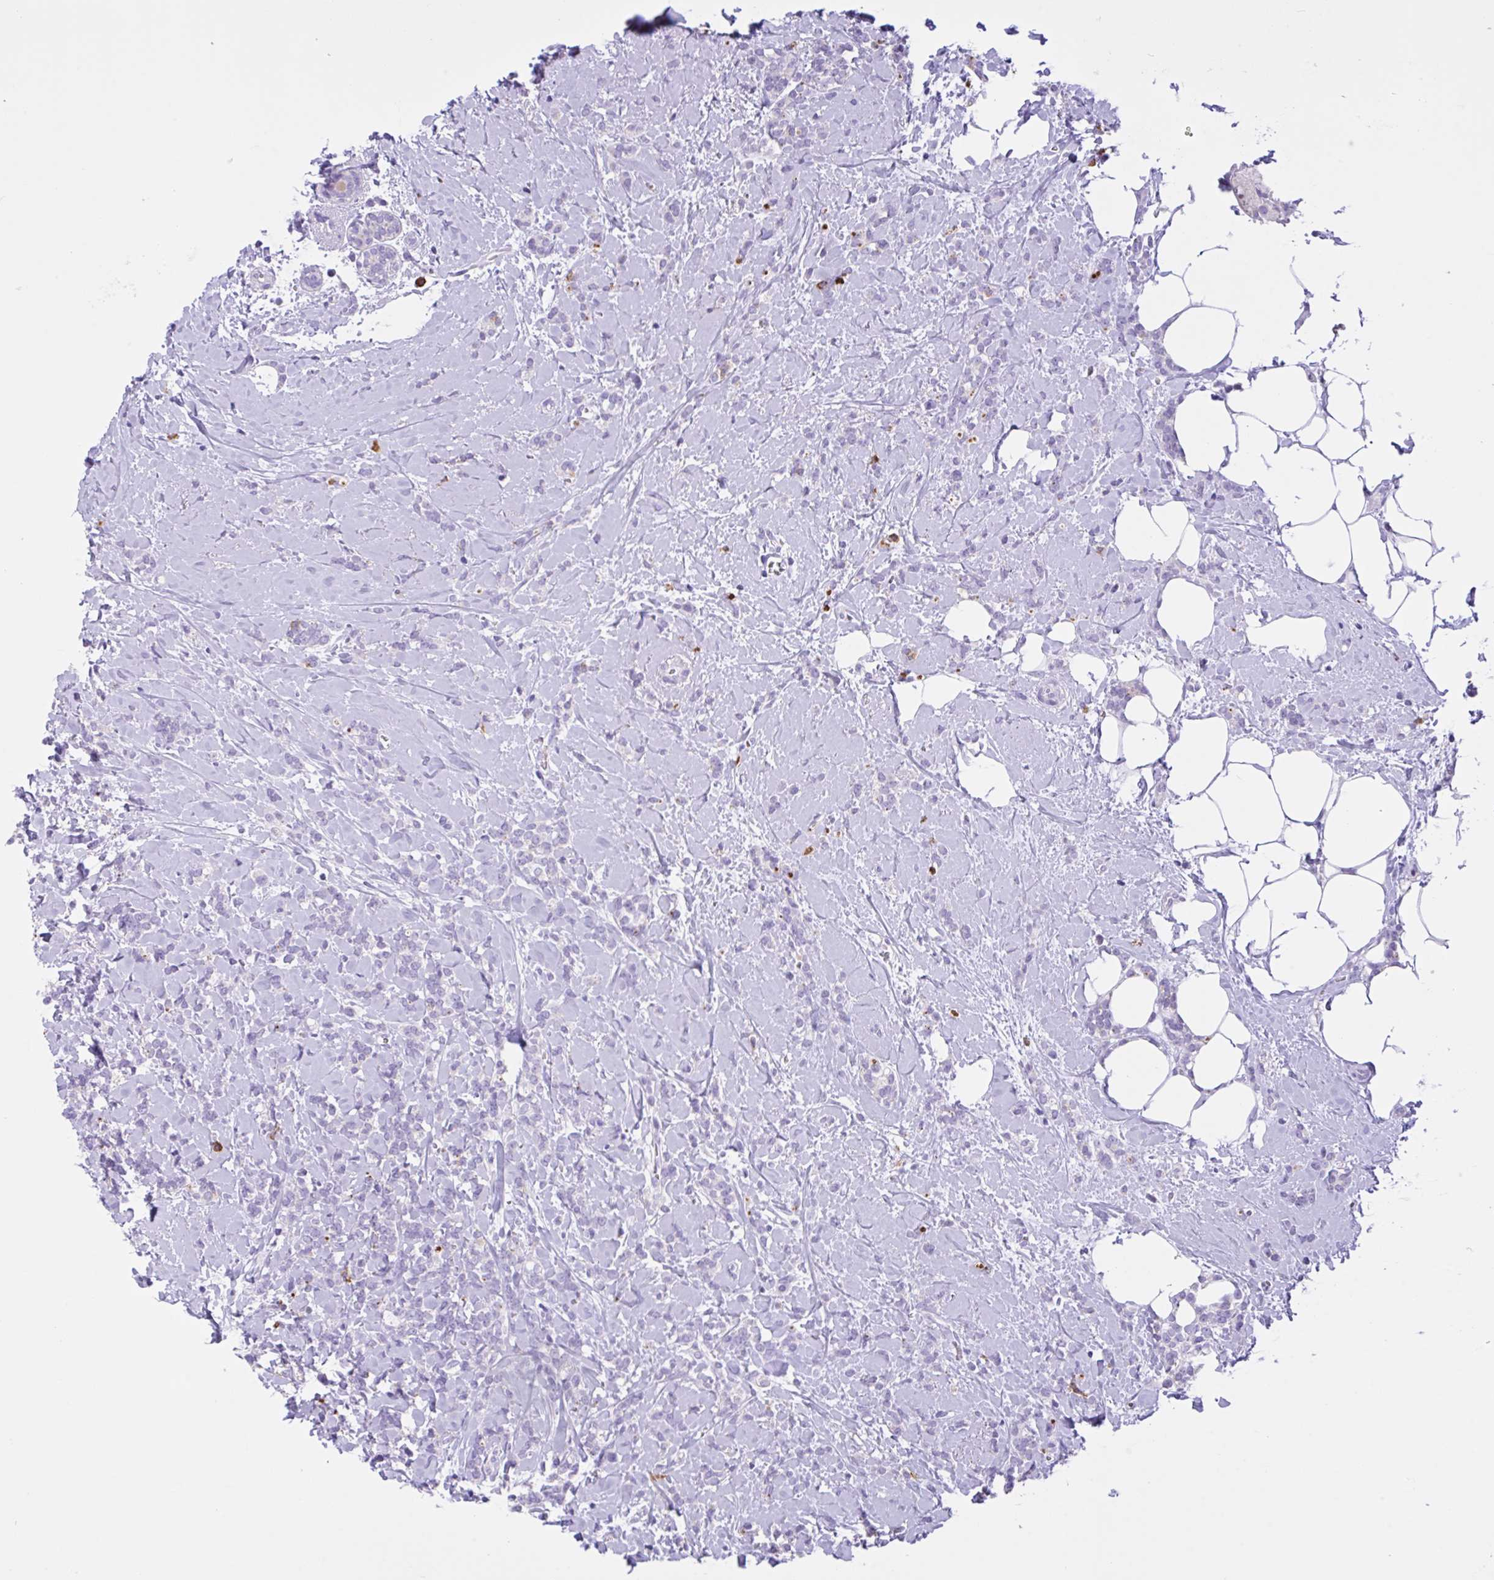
{"staining": {"intensity": "negative", "quantity": "none", "location": "none"}, "tissue": "breast cancer", "cell_type": "Tumor cells", "image_type": "cancer", "snomed": [{"axis": "morphology", "description": "Lobular carcinoma"}, {"axis": "topography", "description": "Breast"}], "caption": "Immunohistochemistry of breast cancer demonstrates no expression in tumor cells.", "gene": "CST11", "patient": {"sex": "female", "age": 59}}